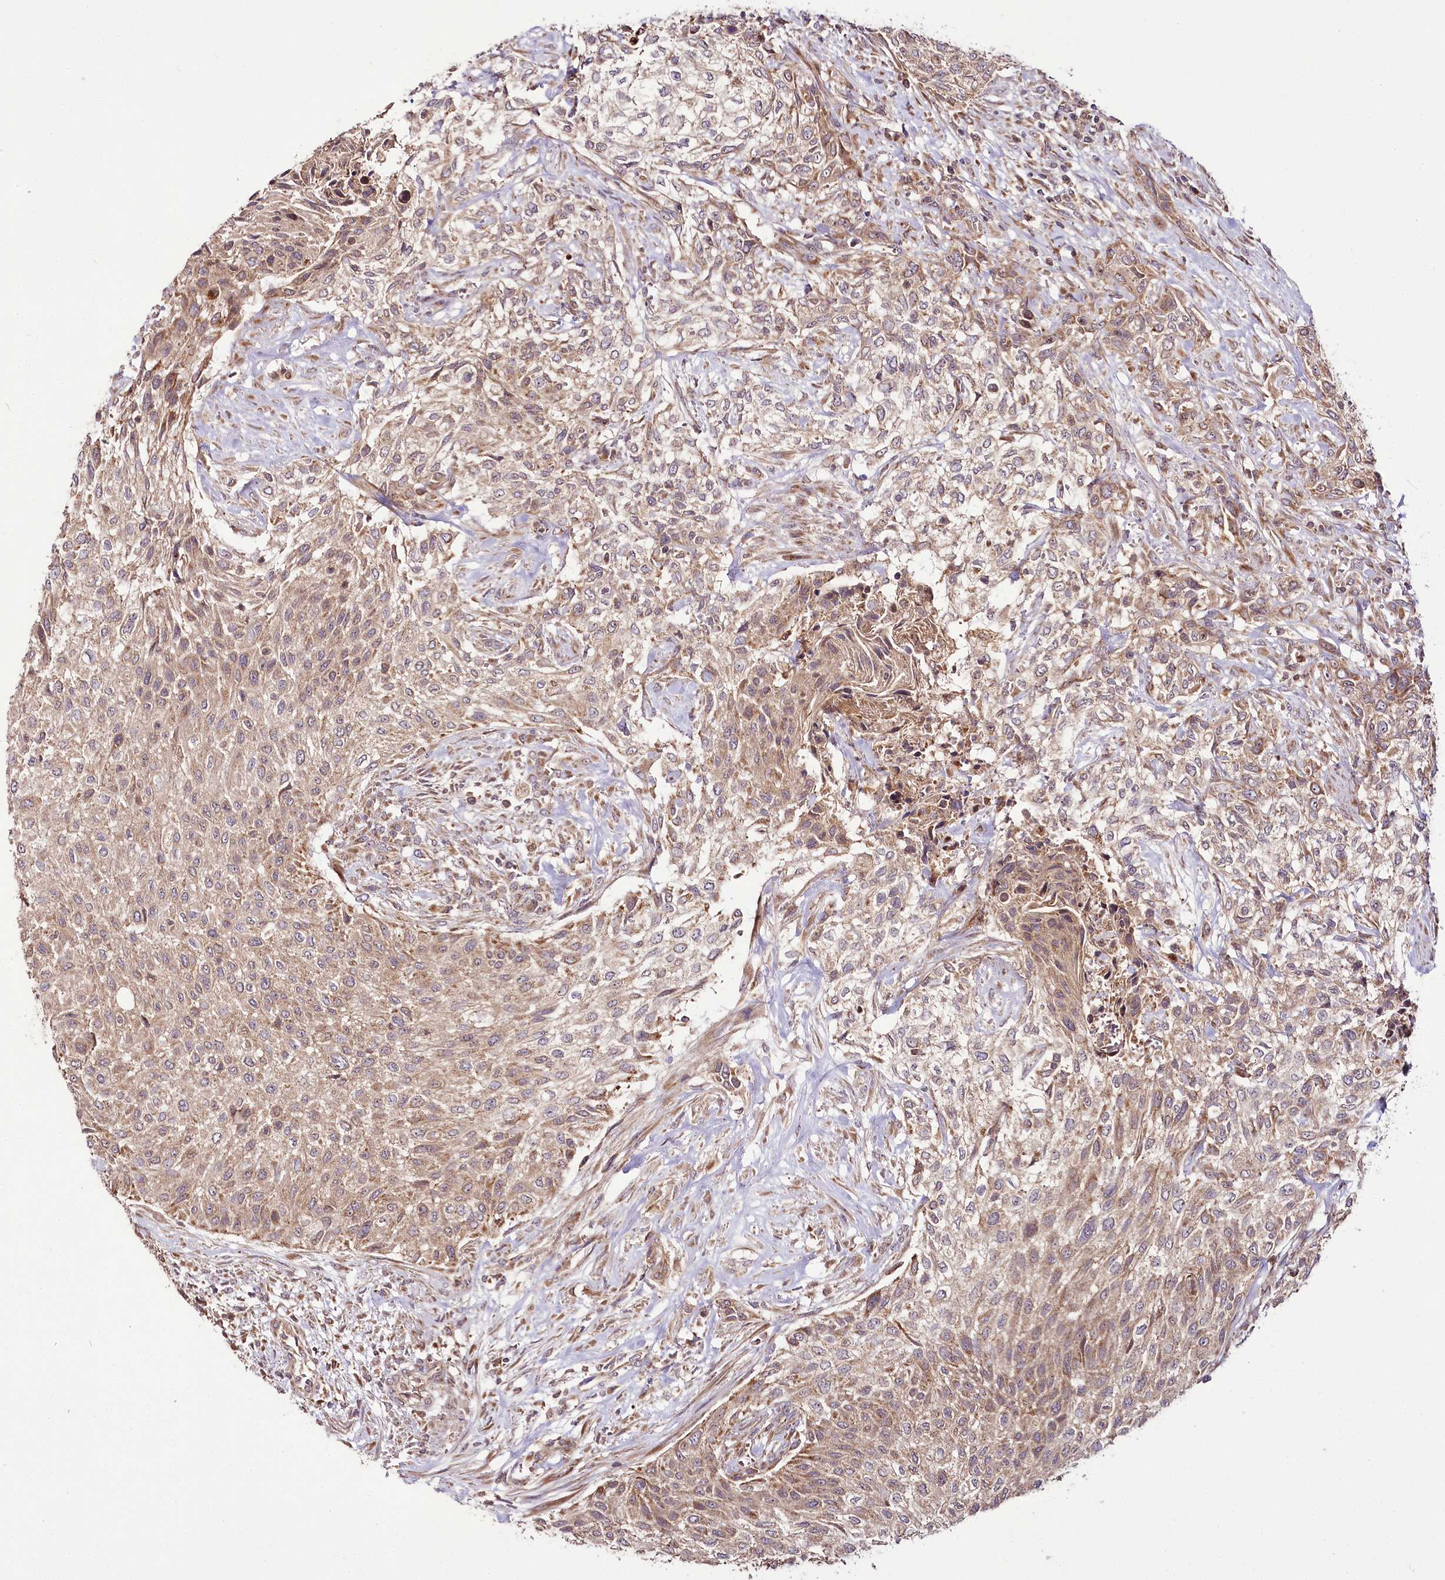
{"staining": {"intensity": "moderate", "quantity": ">75%", "location": "cytoplasmic/membranous"}, "tissue": "urothelial cancer", "cell_type": "Tumor cells", "image_type": "cancer", "snomed": [{"axis": "morphology", "description": "Normal tissue, NOS"}, {"axis": "morphology", "description": "Urothelial carcinoma, NOS"}, {"axis": "topography", "description": "Urinary bladder"}, {"axis": "topography", "description": "Peripheral nerve tissue"}], "caption": "Immunohistochemistry (IHC) (DAB) staining of urothelial cancer reveals moderate cytoplasmic/membranous protein staining in about >75% of tumor cells.", "gene": "RAB7A", "patient": {"sex": "male", "age": 35}}